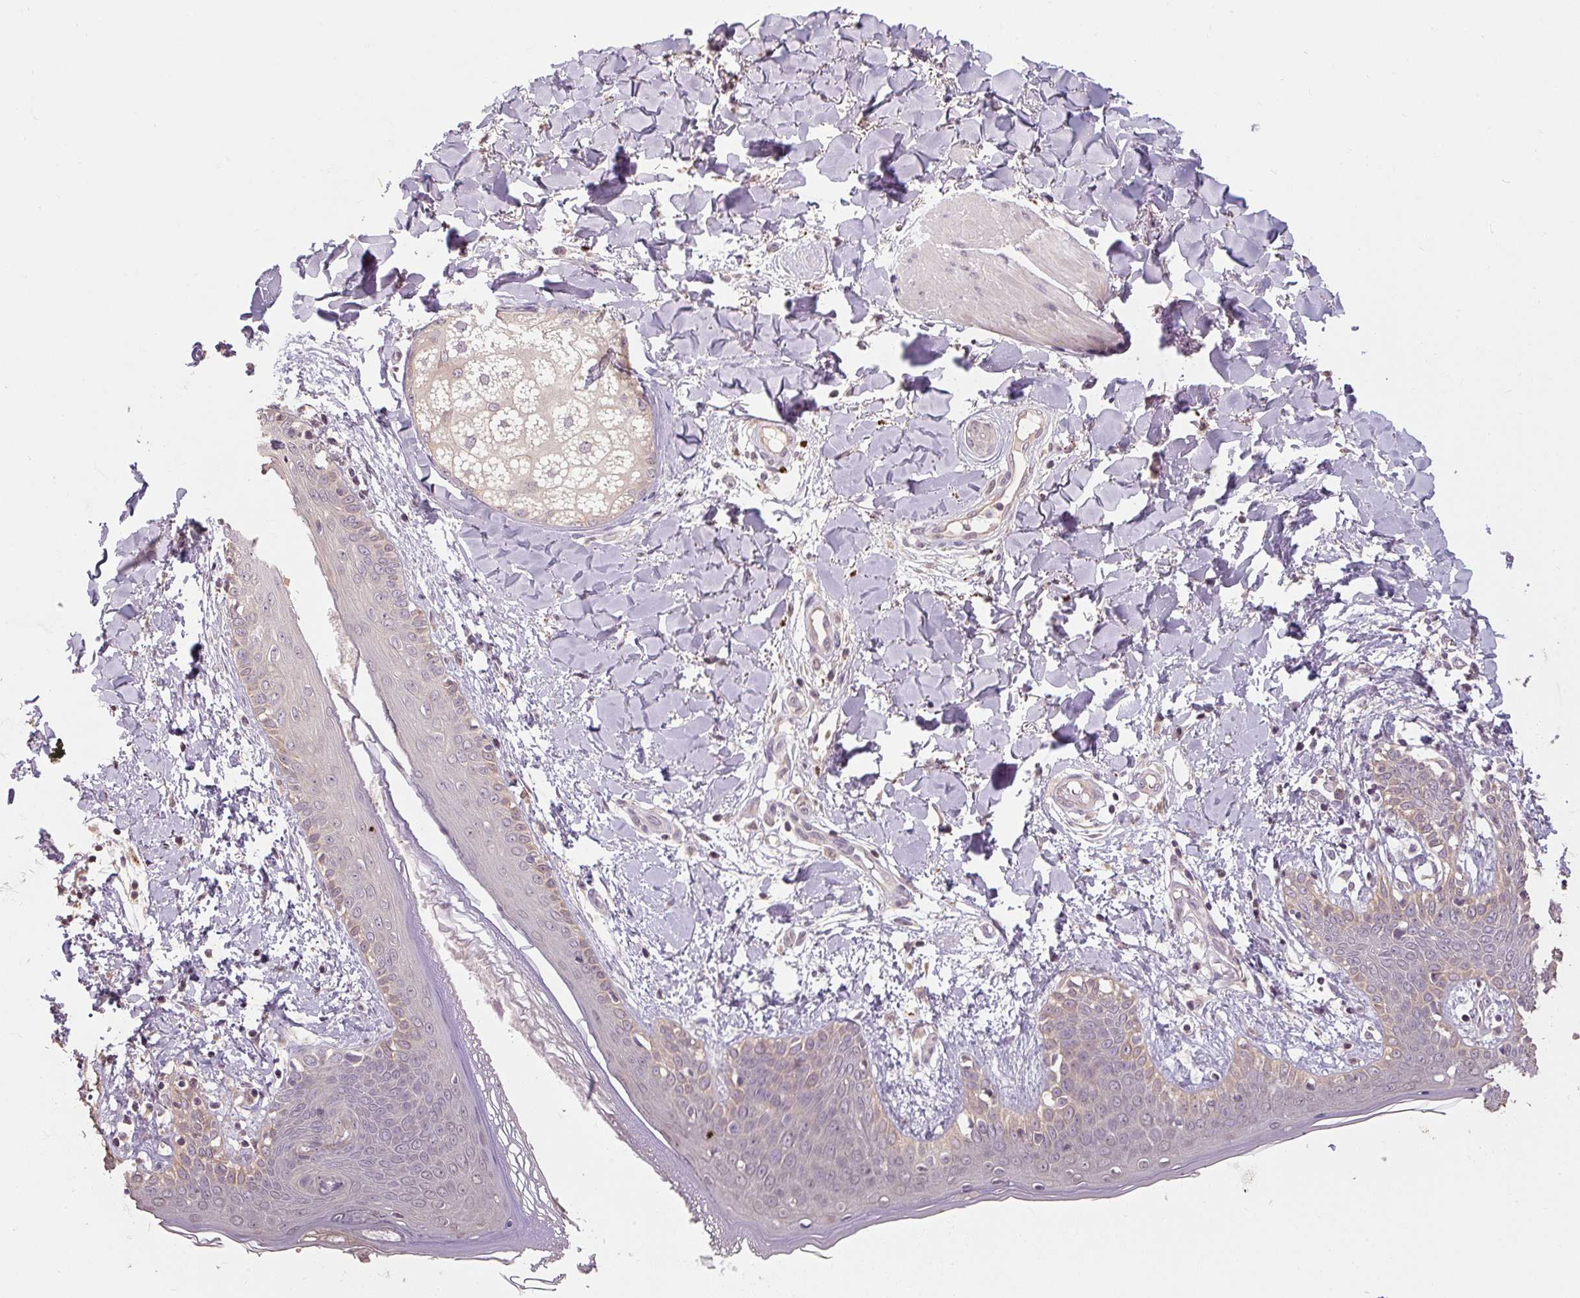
{"staining": {"intensity": "negative", "quantity": "none", "location": "none"}, "tissue": "skin", "cell_type": "Fibroblasts", "image_type": "normal", "snomed": [{"axis": "morphology", "description": "Normal tissue, NOS"}, {"axis": "topography", "description": "Skin"}], "caption": "This is an immunohistochemistry micrograph of benign skin. There is no expression in fibroblasts.", "gene": "CFAP65", "patient": {"sex": "female", "age": 34}}